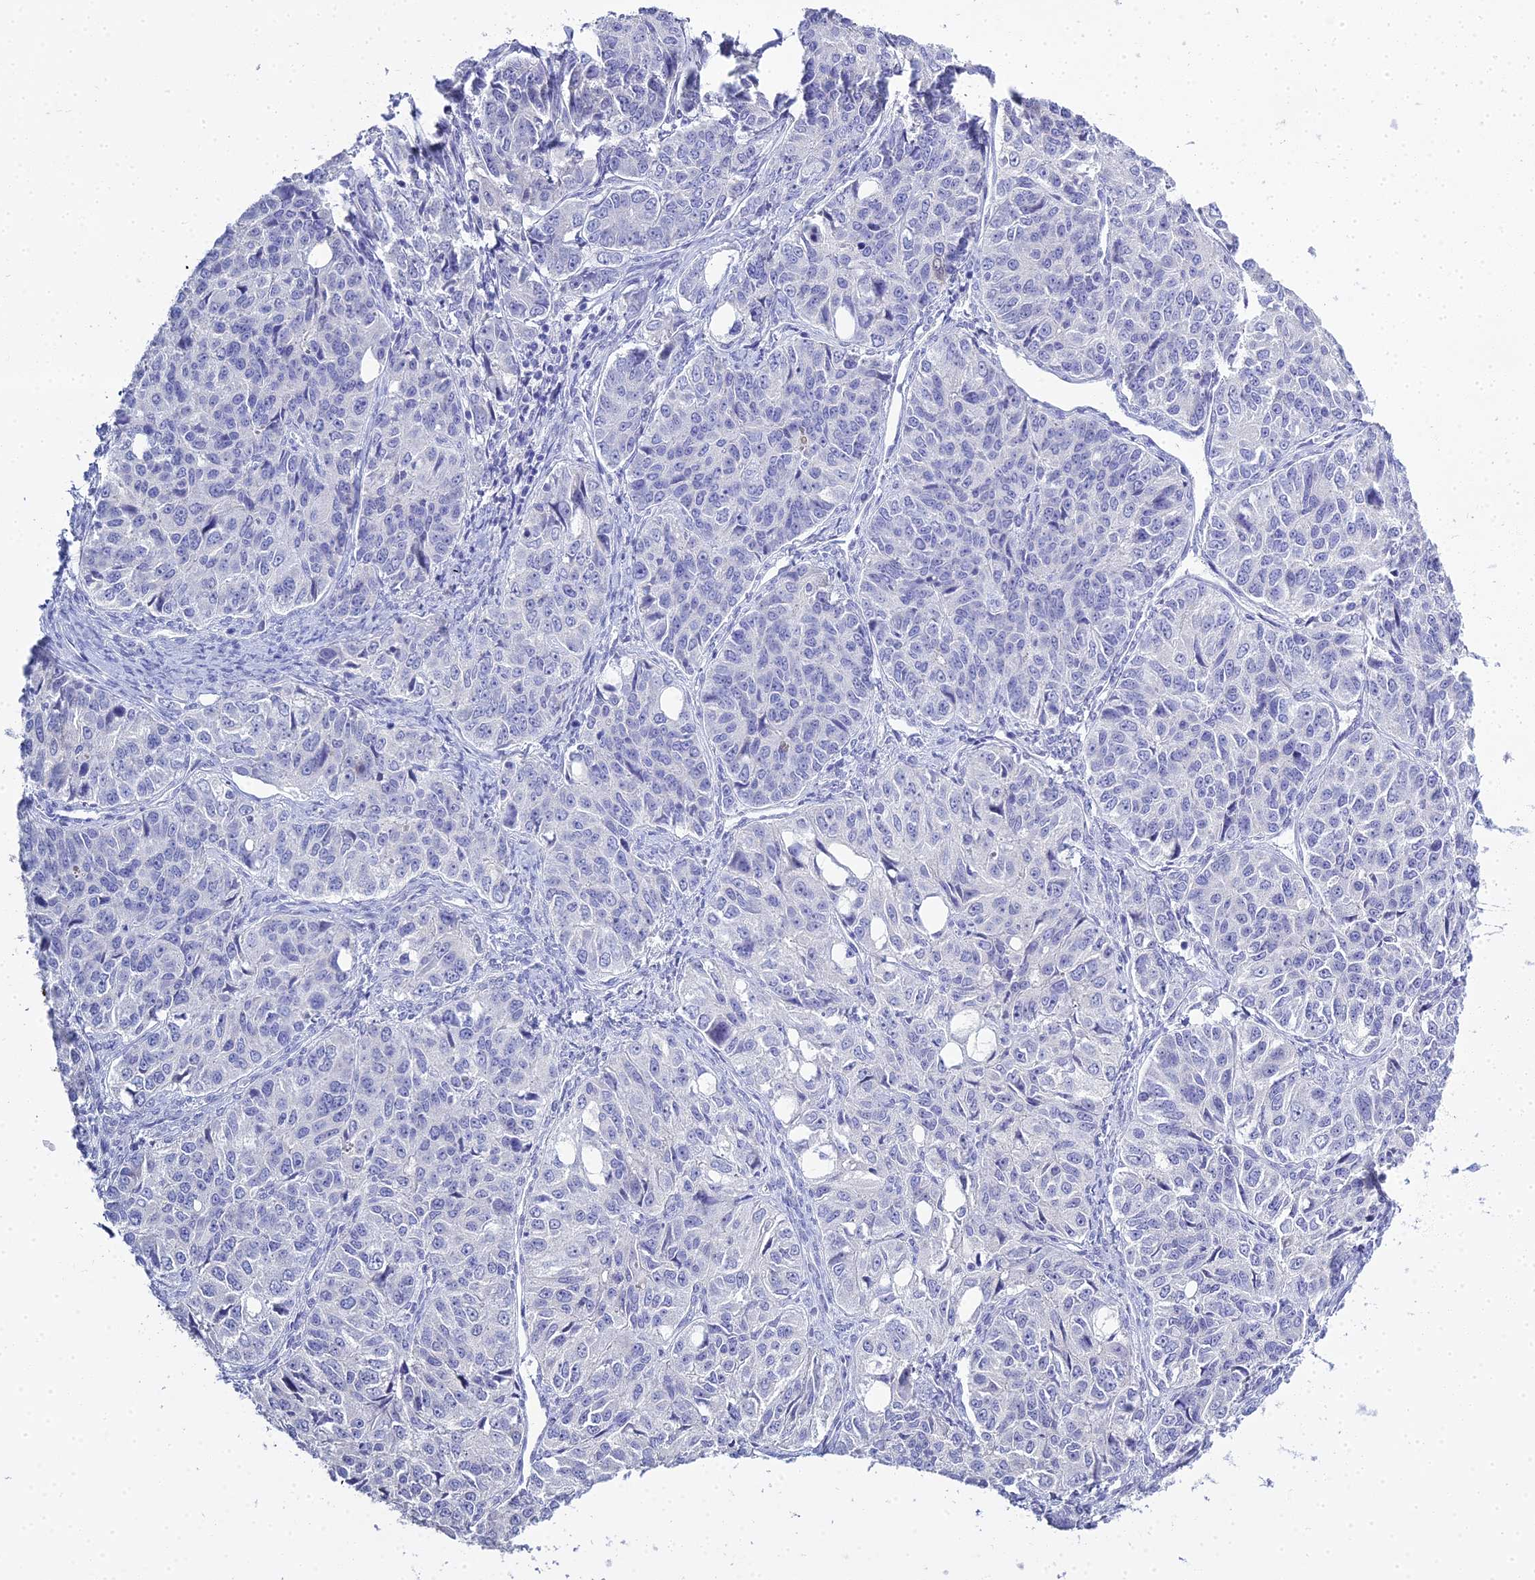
{"staining": {"intensity": "negative", "quantity": "none", "location": "none"}, "tissue": "ovarian cancer", "cell_type": "Tumor cells", "image_type": "cancer", "snomed": [{"axis": "morphology", "description": "Carcinoma, endometroid"}, {"axis": "topography", "description": "Ovary"}], "caption": "High power microscopy micrograph of an immunohistochemistry image of ovarian cancer (endometroid carcinoma), revealing no significant staining in tumor cells. Brightfield microscopy of immunohistochemistry stained with DAB (brown) and hematoxylin (blue), captured at high magnification.", "gene": "S100A7", "patient": {"sex": "female", "age": 51}}